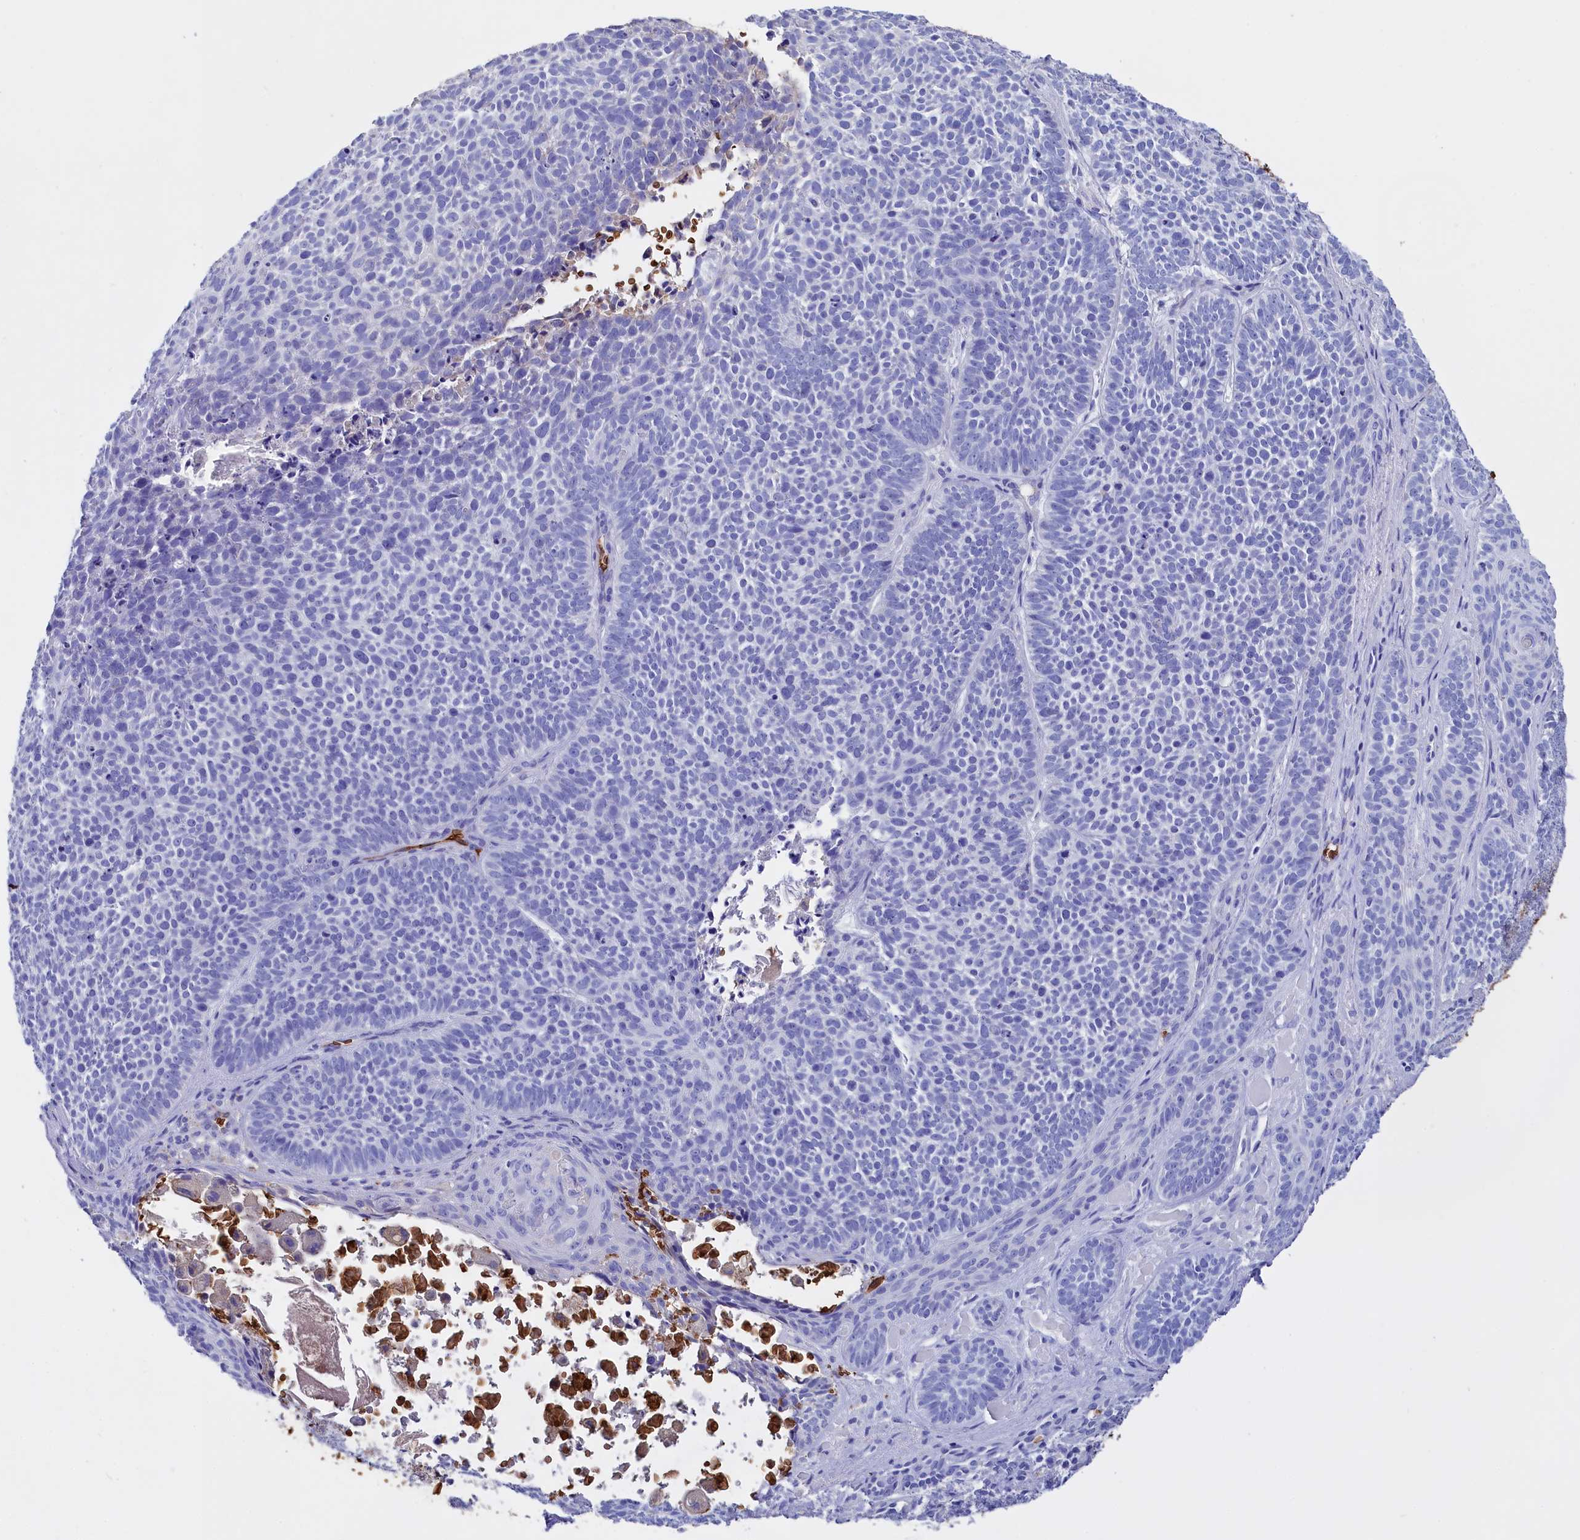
{"staining": {"intensity": "negative", "quantity": "none", "location": "none"}, "tissue": "skin cancer", "cell_type": "Tumor cells", "image_type": "cancer", "snomed": [{"axis": "morphology", "description": "Basal cell carcinoma"}, {"axis": "topography", "description": "Skin"}], "caption": "DAB immunohistochemical staining of human skin cancer demonstrates no significant expression in tumor cells.", "gene": "RPUSD3", "patient": {"sex": "male", "age": 85}}